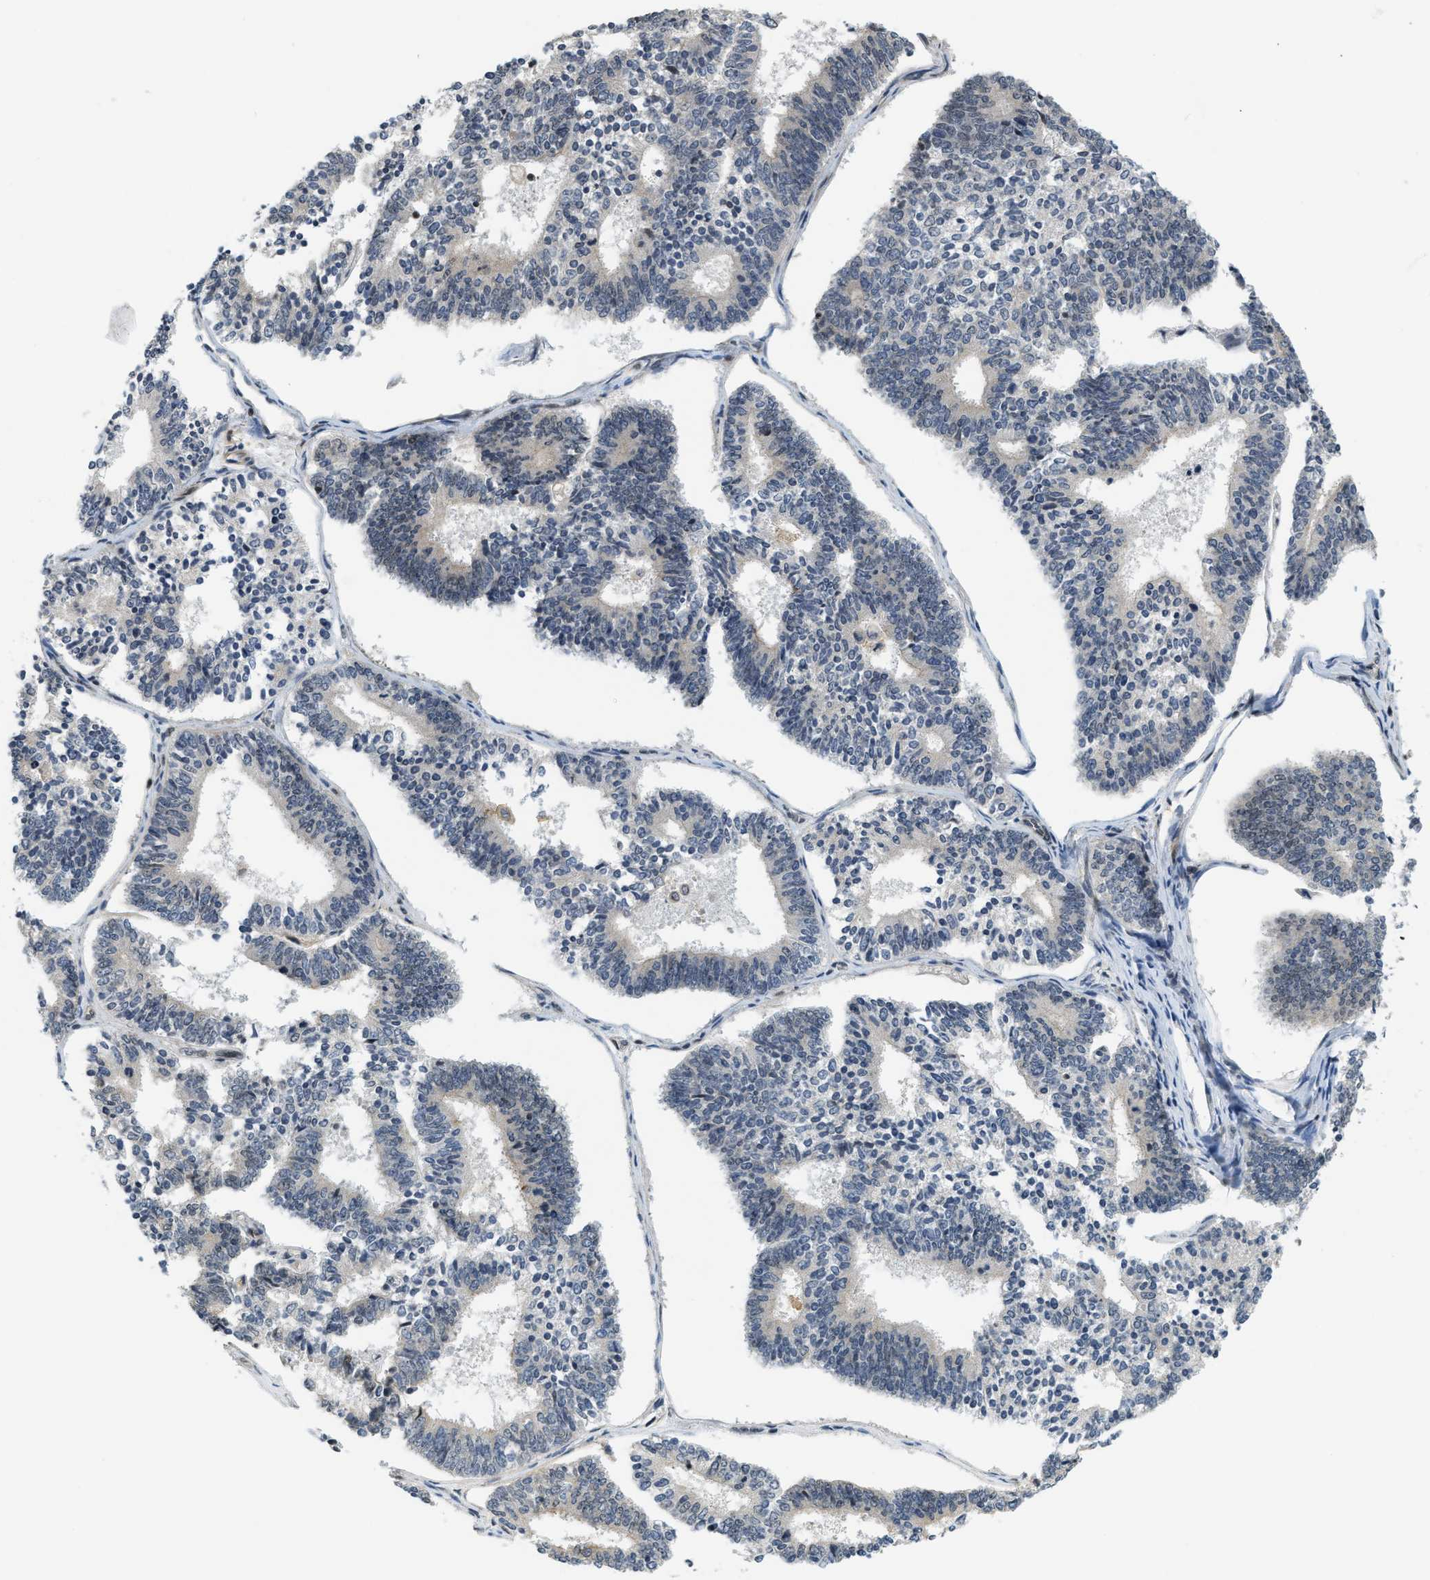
{"staining": {"intensity": "weak", "quantity": "<25%", "location": "cytoplasmic/membranous"}, "tissue": "endometrial cancer", "cell_type": "Tumor cells", "image_type": "cancer", "snomed": [{"axis": "morphology", "description": "Adenocarcinoma, NOS"}, {"axis": "topography", "description": "Endometrium"}], "caption": "An IHC histopathology image of adenocarcinoma (endometrial) is shown. There is no staining in tumor cells of adenocarcinoma (endometrial).", "gene": "KMT2A", "patient": {"sex": "female", "age": 70}}